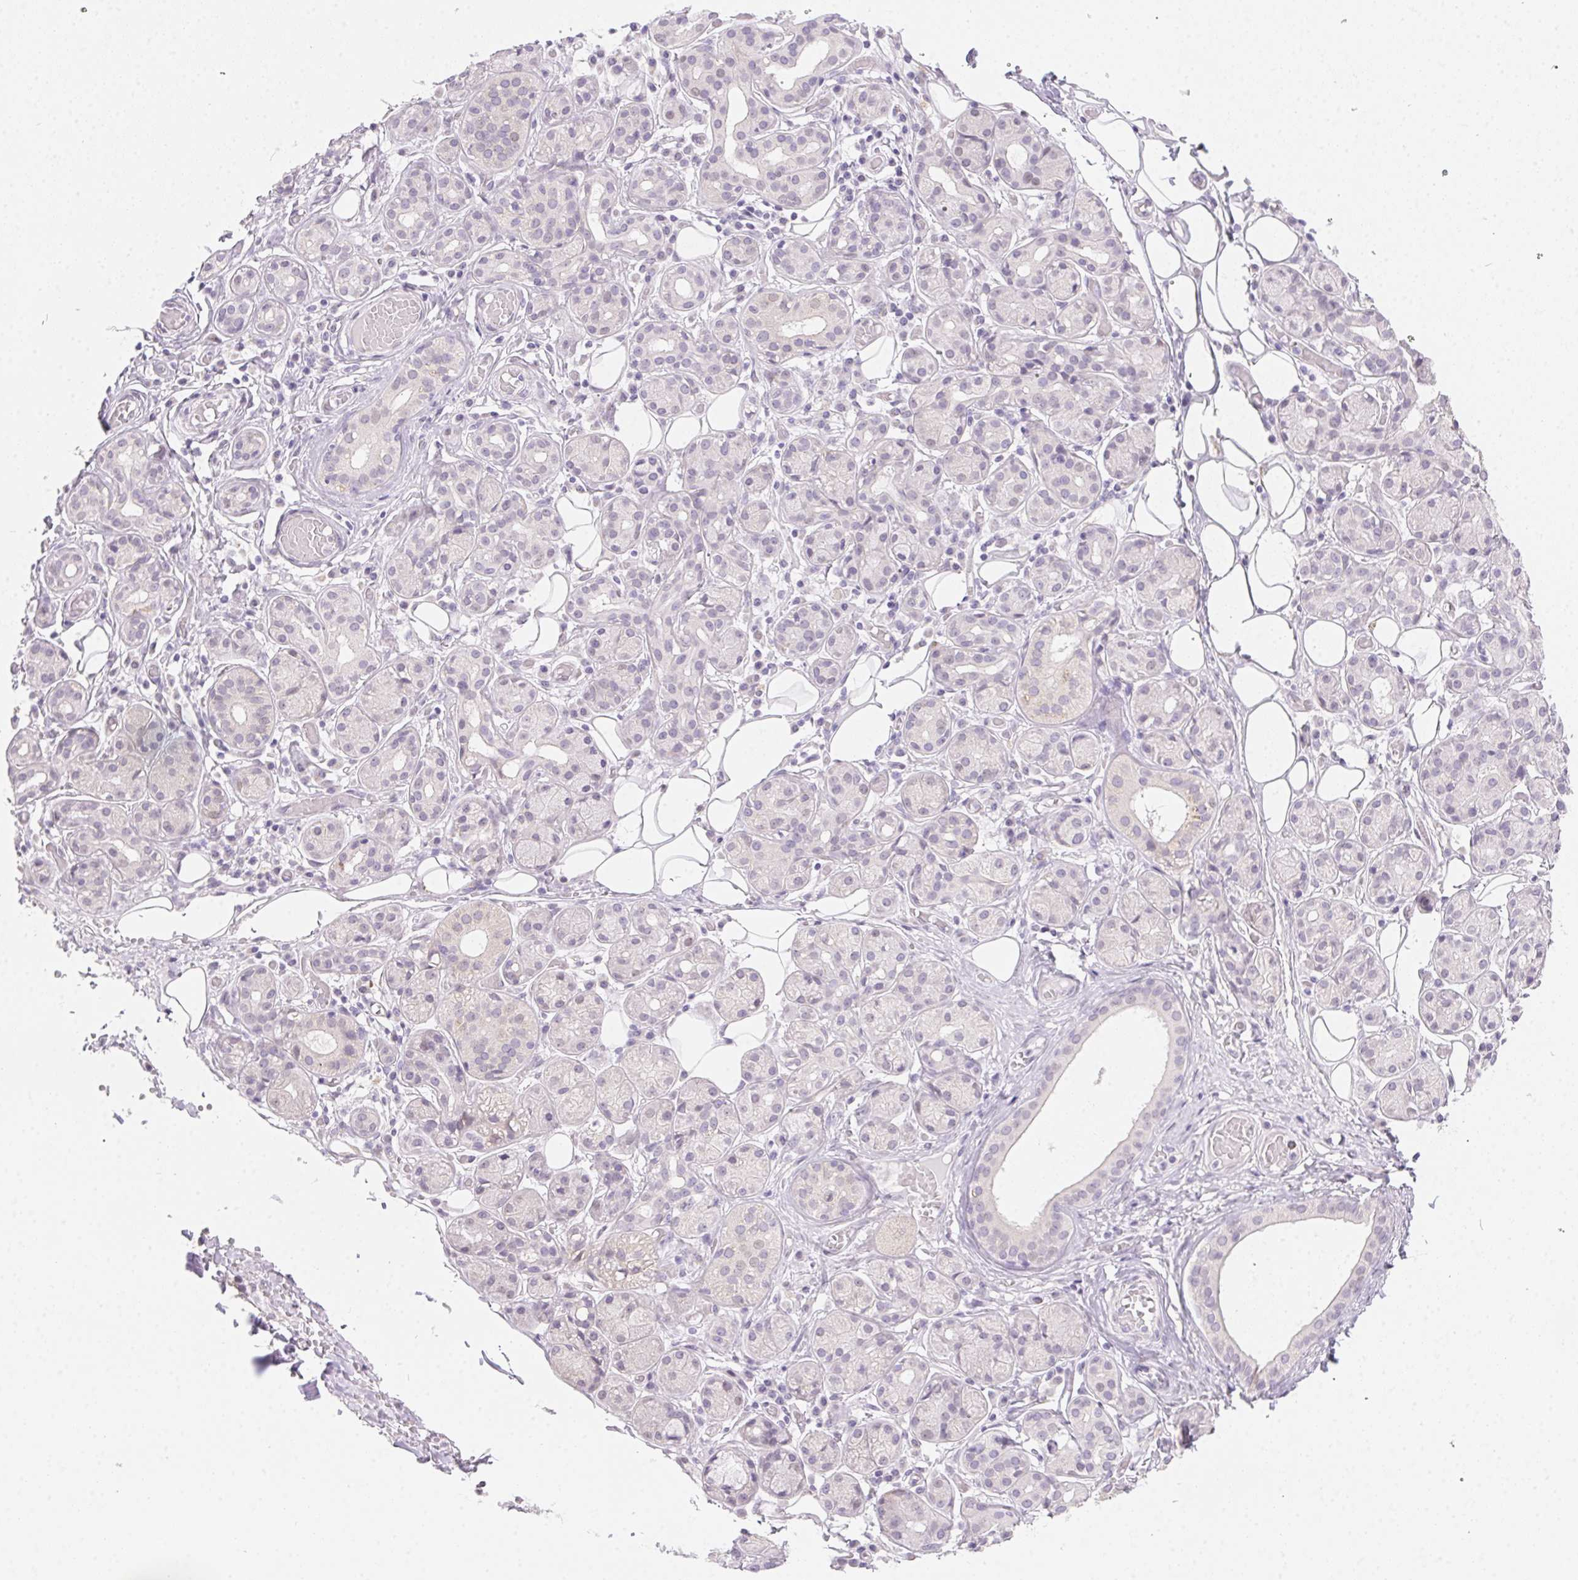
{"staining": {"intensity": "negative", "quantity": "none", "location": "none"}, "tissue": "salivary gland", "cell_type": "Glandular cells", "image_type": "normal", "snomed": [{"axis": "morphology", "description": "Normal tissue, NOS"}, {"axis": "topography", "description": "Salivary gland"}, {"axis": "topography", "description": "Peripheral nerve tissue"}], "caption": "Benign salivary gland was stained to show a protein in brown. There is no significant staining in glandular cells. (Immunohistochemistry, brightfield microscopy, high magnification).", "gene": "MORC1", "patient": {"sex": "male", "age": 71}}